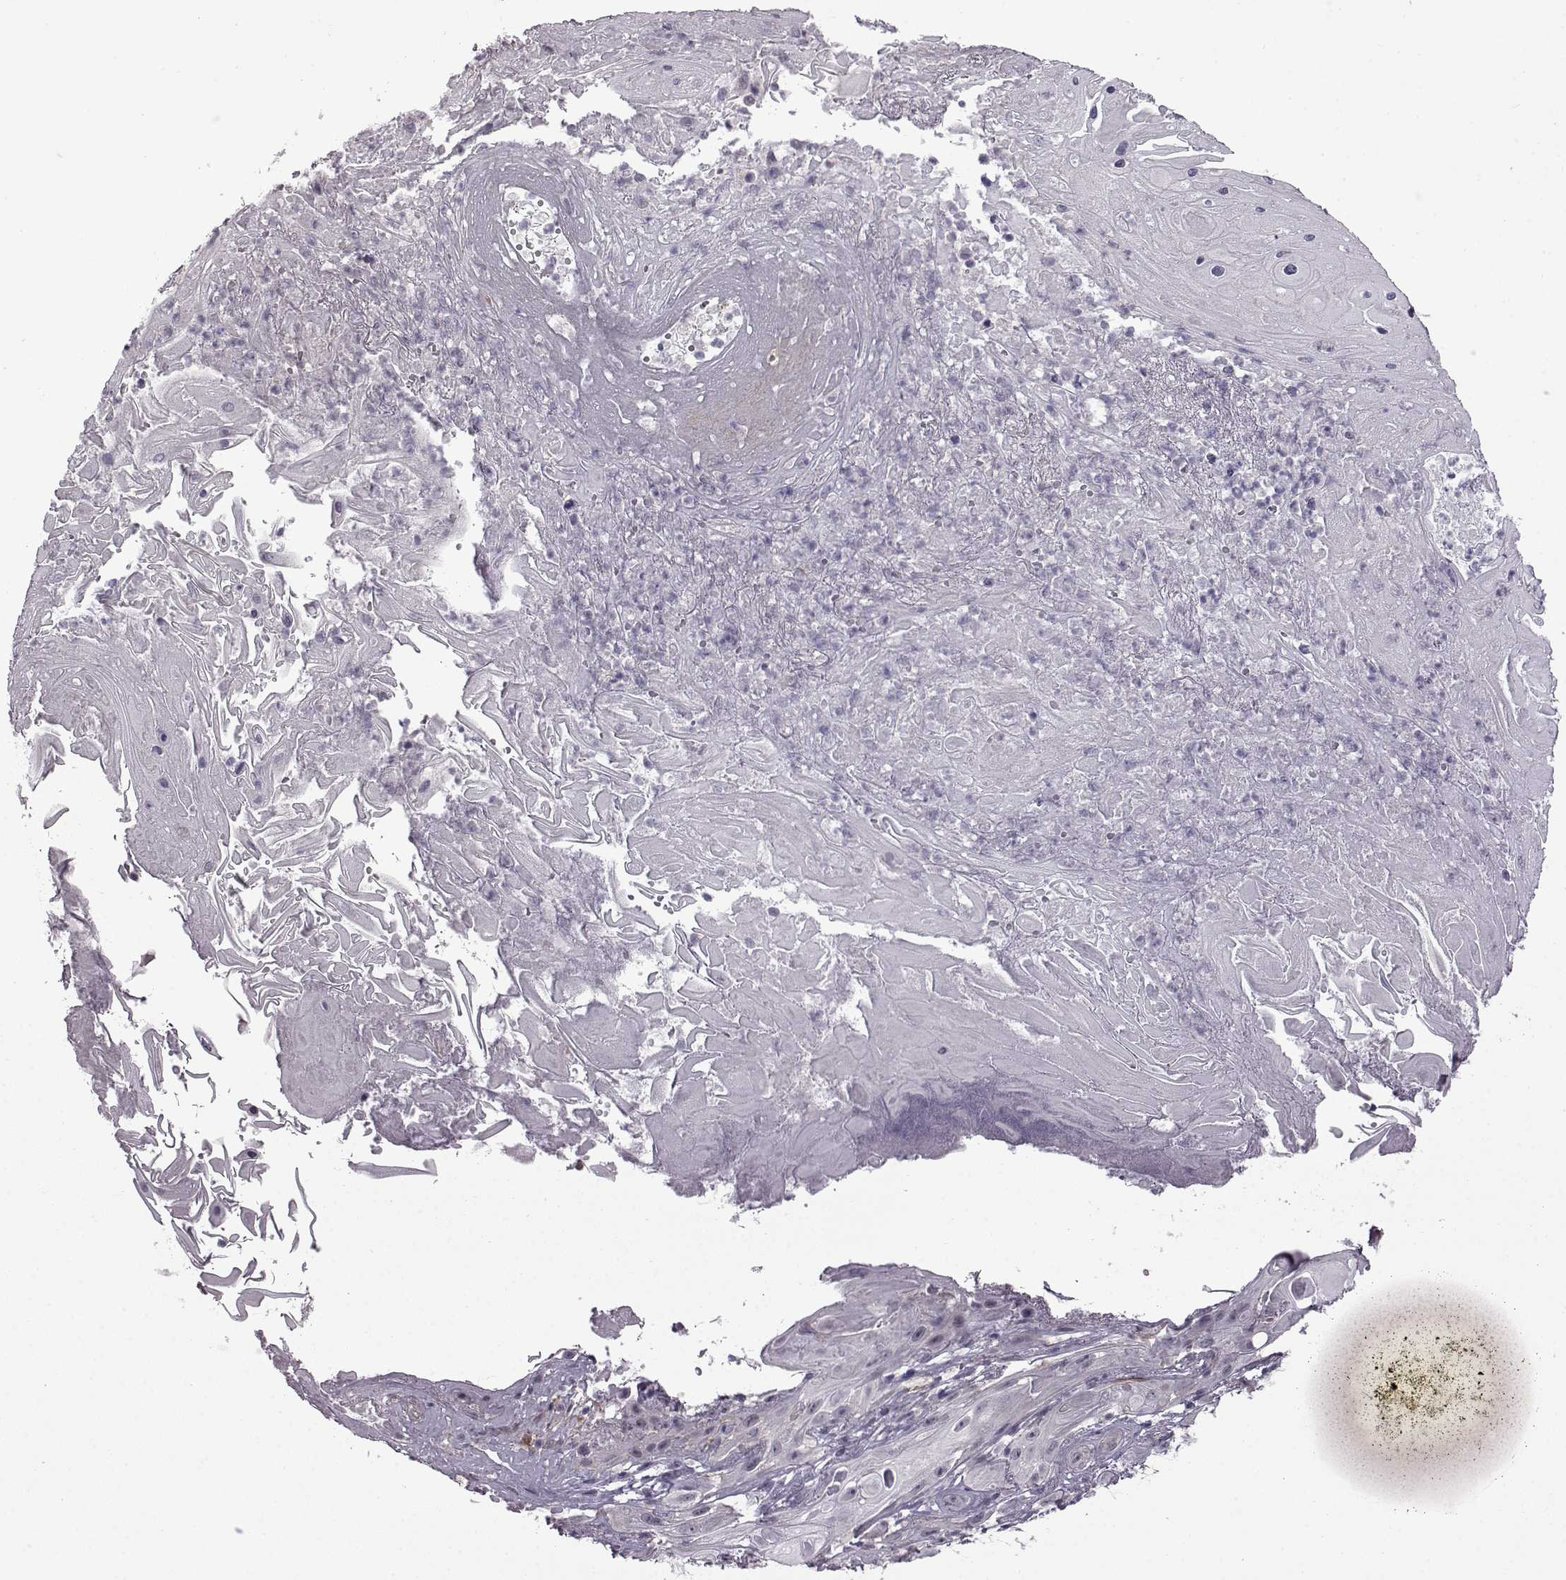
{"staining": {"intensity": "negative", "quantity": "none", "location": "none"}, "tissue": "skin cancer", "cell_type": "Tumor cells", "image_type": "cancer", "snomed": [{"axis": "morphology", "description": "Squamous cell carcinoma, NOS"}, {"axis": "topography", "description": "Skin"}], "caption": "Tumor cells show no significant staining in skin cancer. The staining is performed using DAB (3,3'-diaminobenzidine) brown chromogen with nuclei counter-stained in using hematoxylin.", "gene": "SYNPO2", "patient": {"sex": "male", "age": 62}}